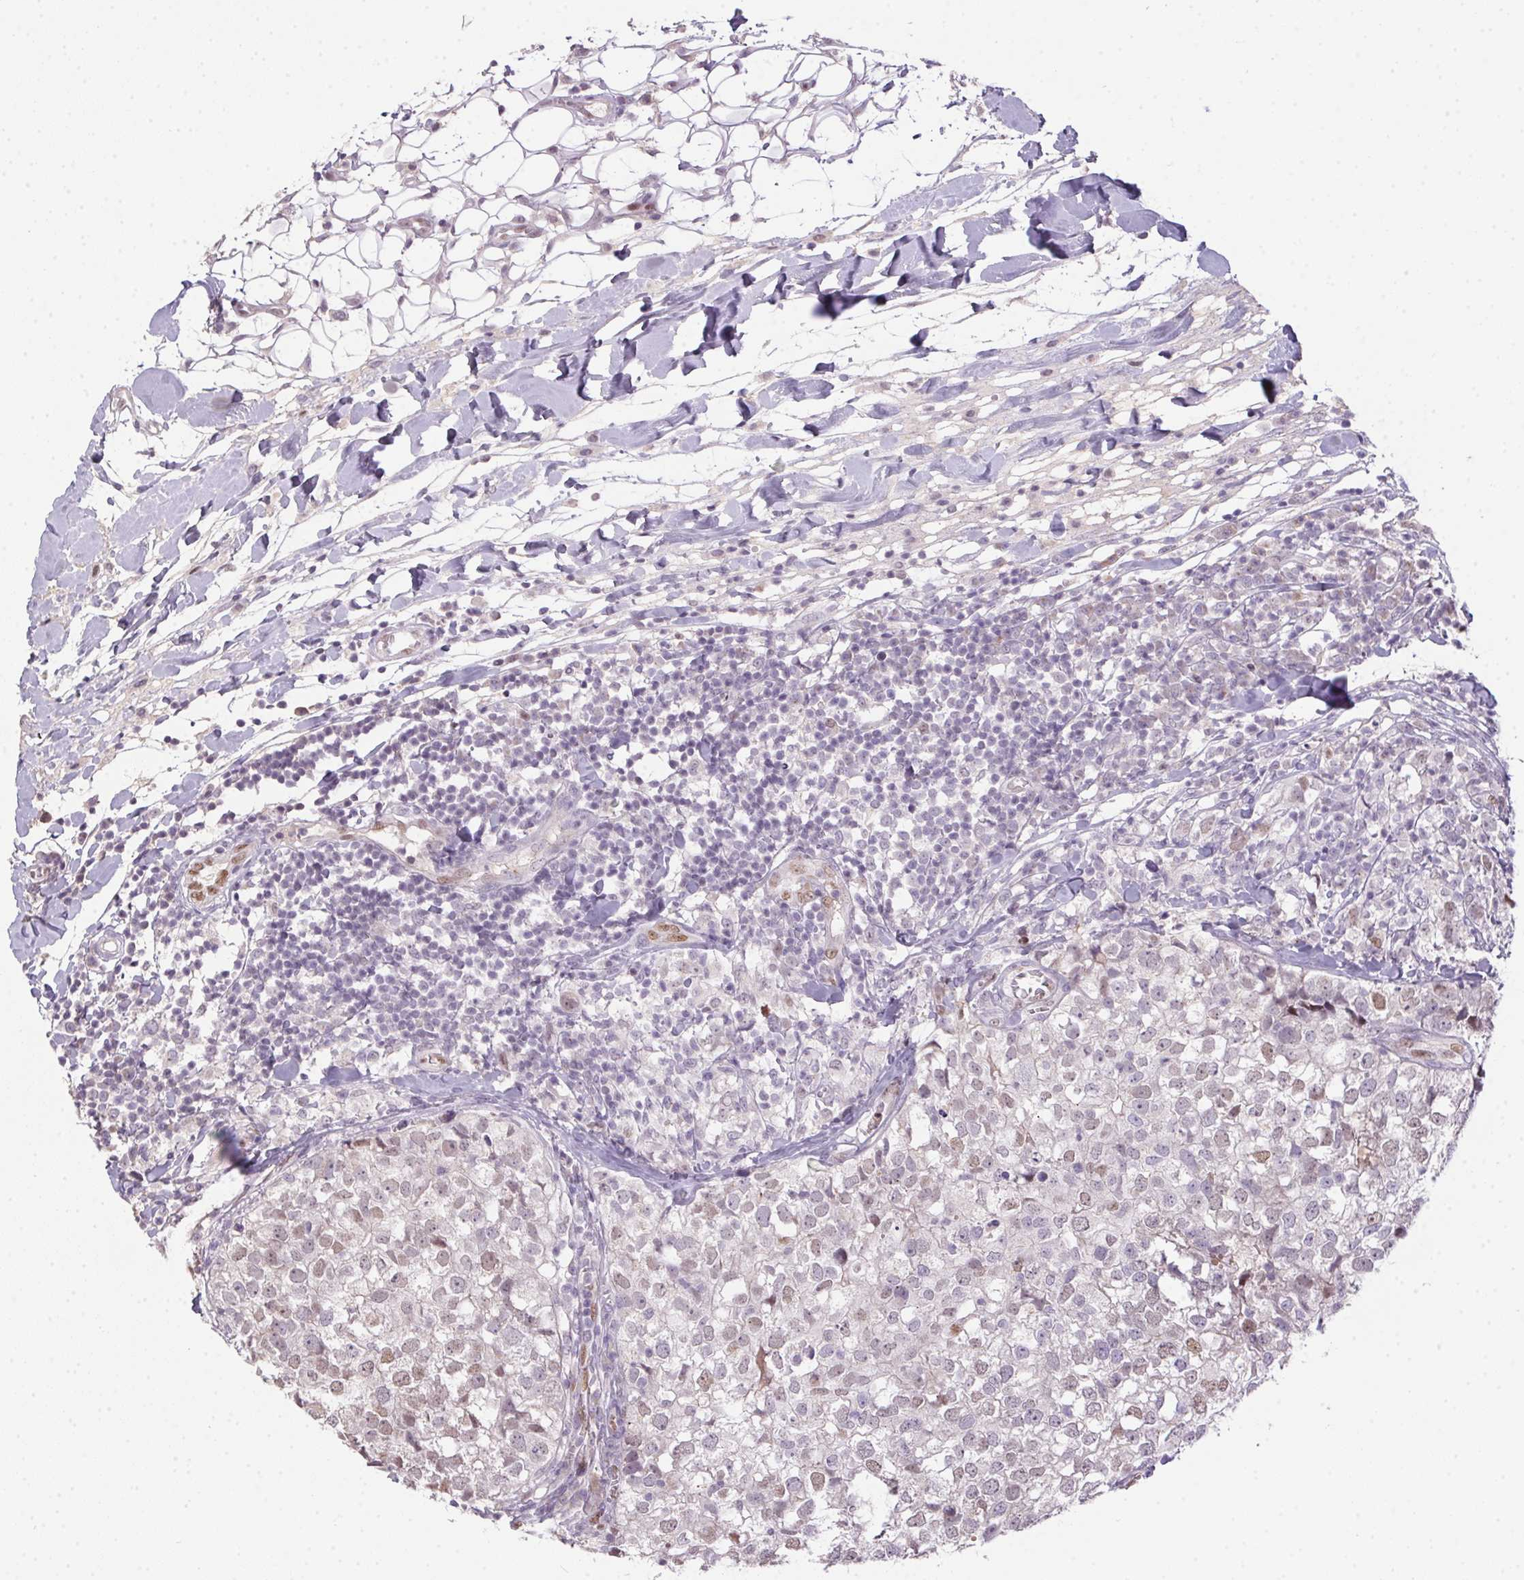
{"staining": {"intensity": "weak", "quantity": "<25%", "location": "nuclear"}, "tissue": "breast cancer", "cell_type": "Tumor cells", "image_type": "cancer", "snomed": [{"axis": "morphology", "description": "Duct carcinoma"}, {"axis": "topography", "description": "Breast"}], "caption": "An image of breast cancer stained for a protein exhibits no brown staining in tumor cells.", "gene": "SP9", "patient": {"sex": "female", "age": 30}}